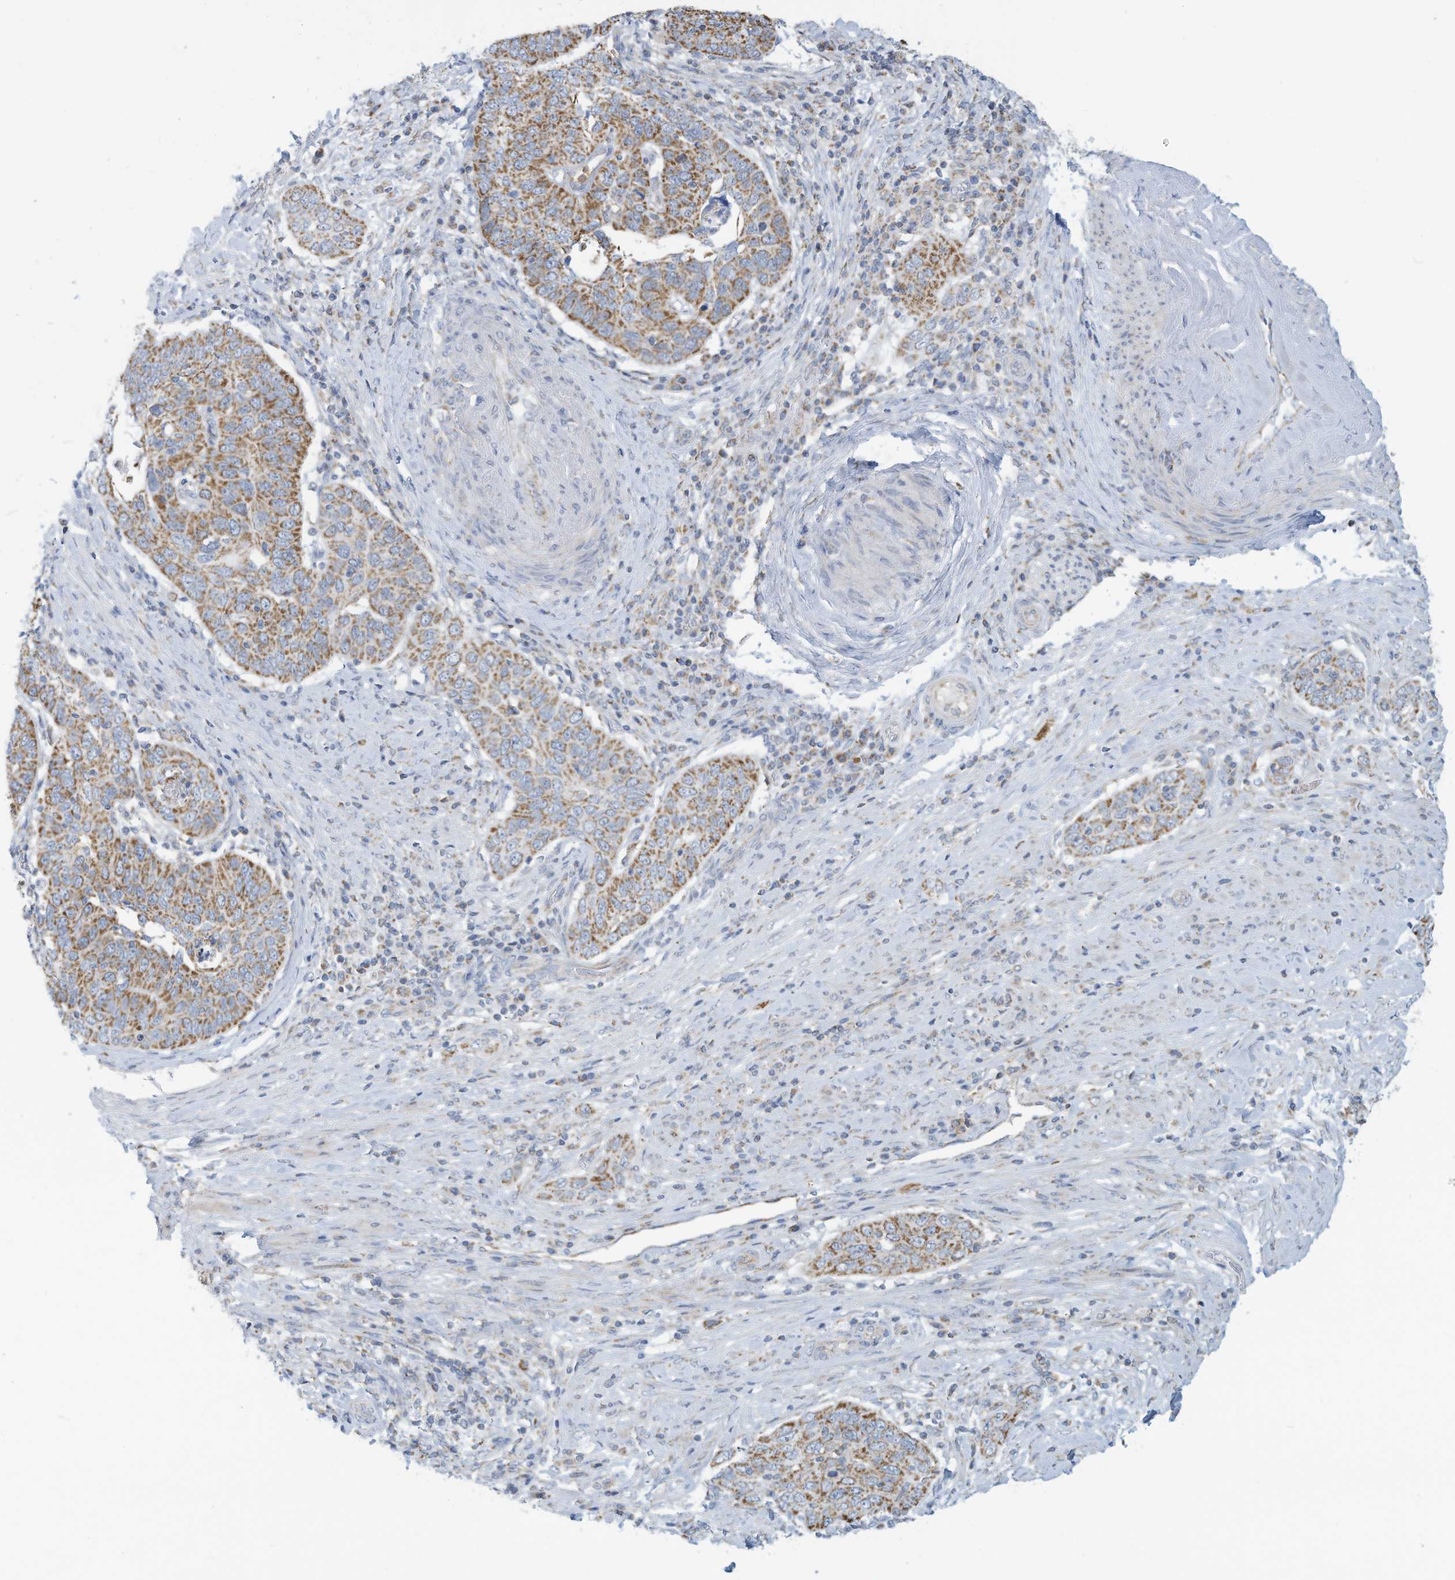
{"staining": {"intensity": "moderate", "quantity": "25%-75%", "location": "cytoplasmic/membranous"}, "tissue": "cervical cancer", "cell_type": "Tumor cells", "image_type": "cancer", "snomed": [{"axis": "morphology", "description": "Squamous cell carcinoma, NOS"}, {"axis": "topography", "description": "Cervix"}], "caption": "Brown immunohistochemical staining in human cervical cancer reveals moderate cytoplasmic/membranous staining in approximately 25%-75% of tumor cells.", "gene": "NLN", "patient": {"sex": "female", "age": 60}}